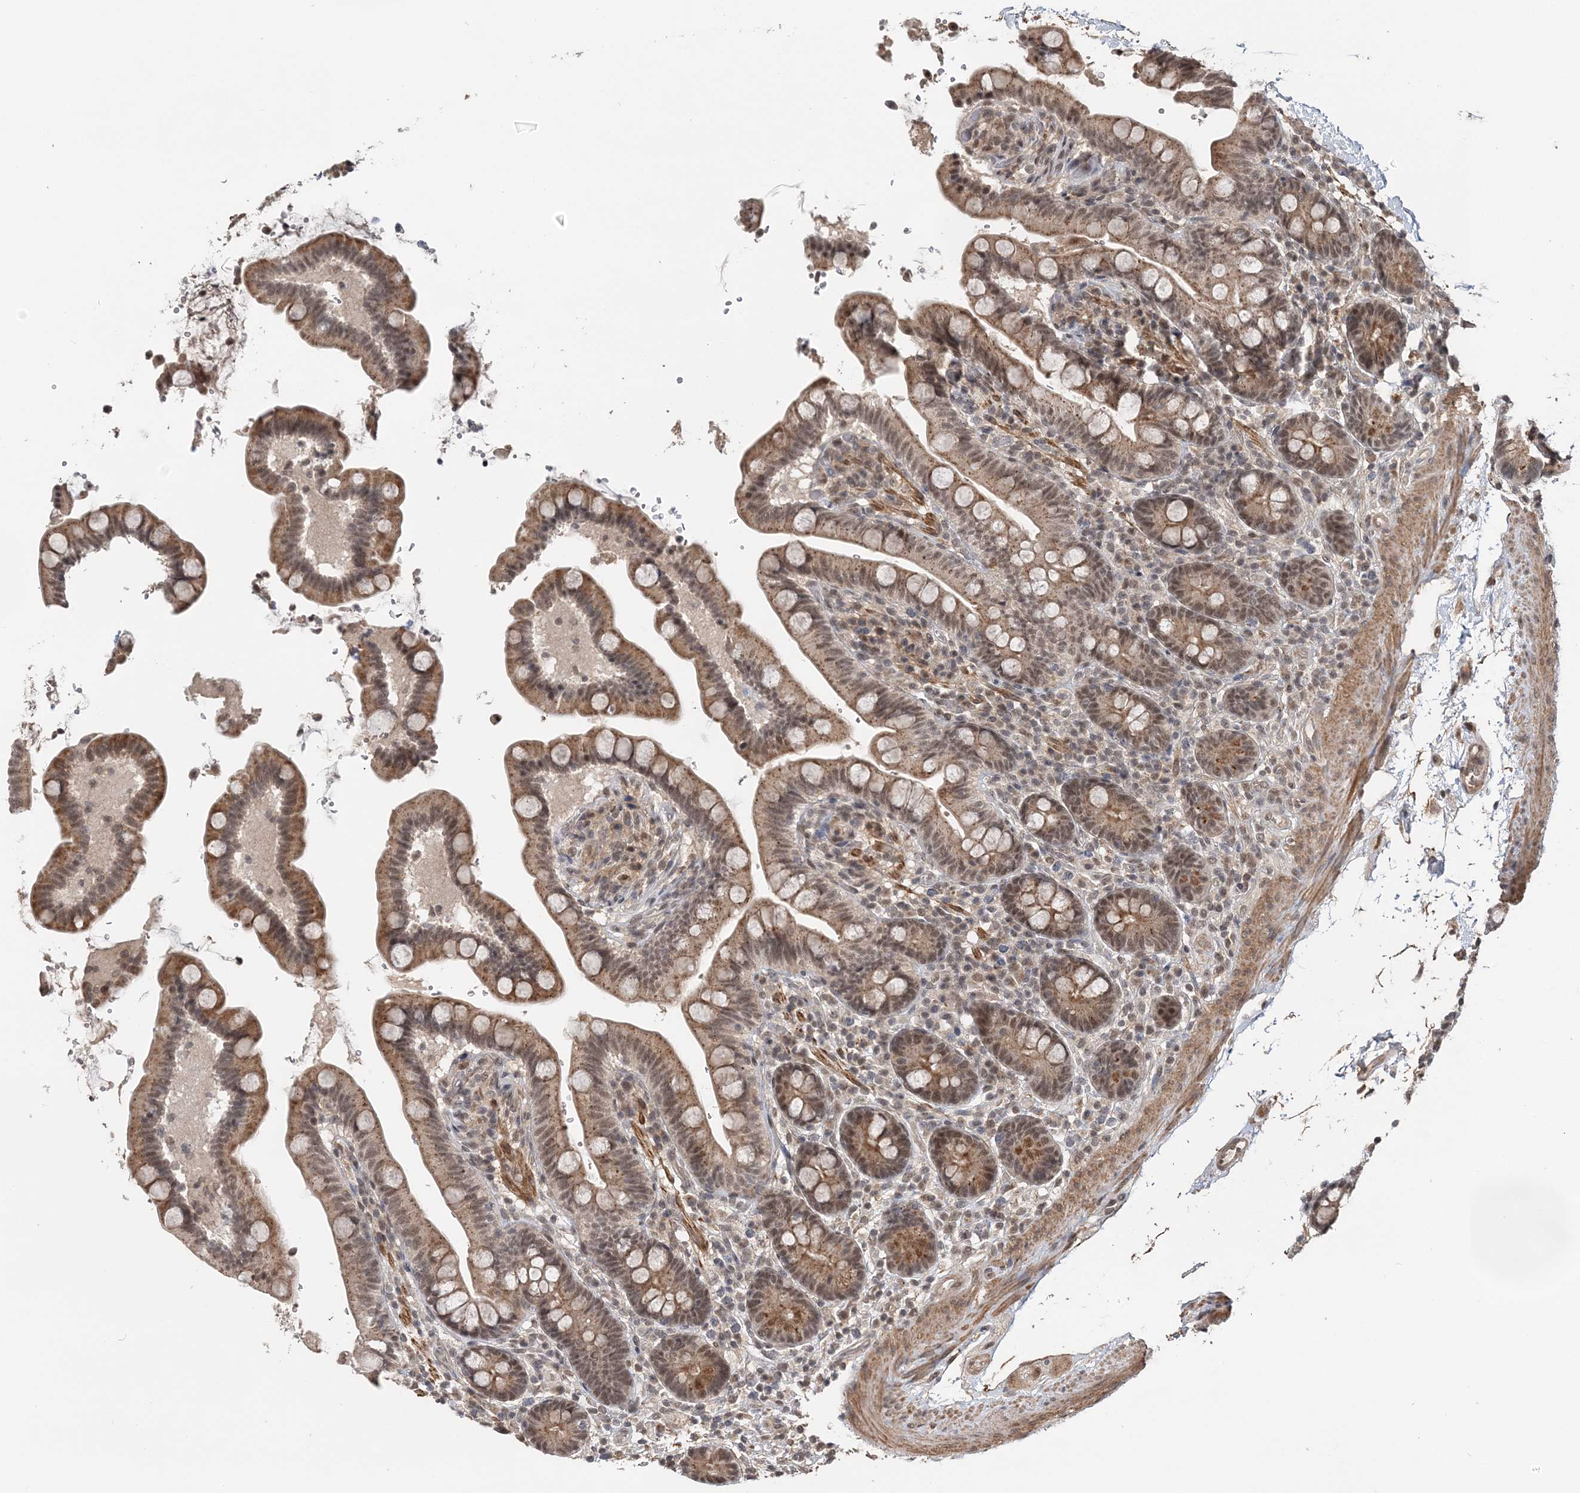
{"staining": {"intensity": "moderate", "quantity": "25%-75%", "location": "cytoplasmic/membranous,nuclear"}, "tissue": "colon", "cell_type": "Endothelial cells", "image_type": "normal", "snomed": [{"axis": "morphology", "description": "Normal tissue, NOS"}, {"axis": "topography", "description": "Smooth muscle"}, {"axis": "topography", "description": "Colon"}], "caption": "A medium amount of moderate cytoplasmic/membranous,nuclear expression is seen in approximately 25%-75% of endothelial cells in normal colon. The staining is performed using DAB brown chromogen to label protein expression. The nuclei are counter-stained blue using hematoxylin.", "gene": "TSHZ2", "patient": {"sex": "male", "age": 73}}